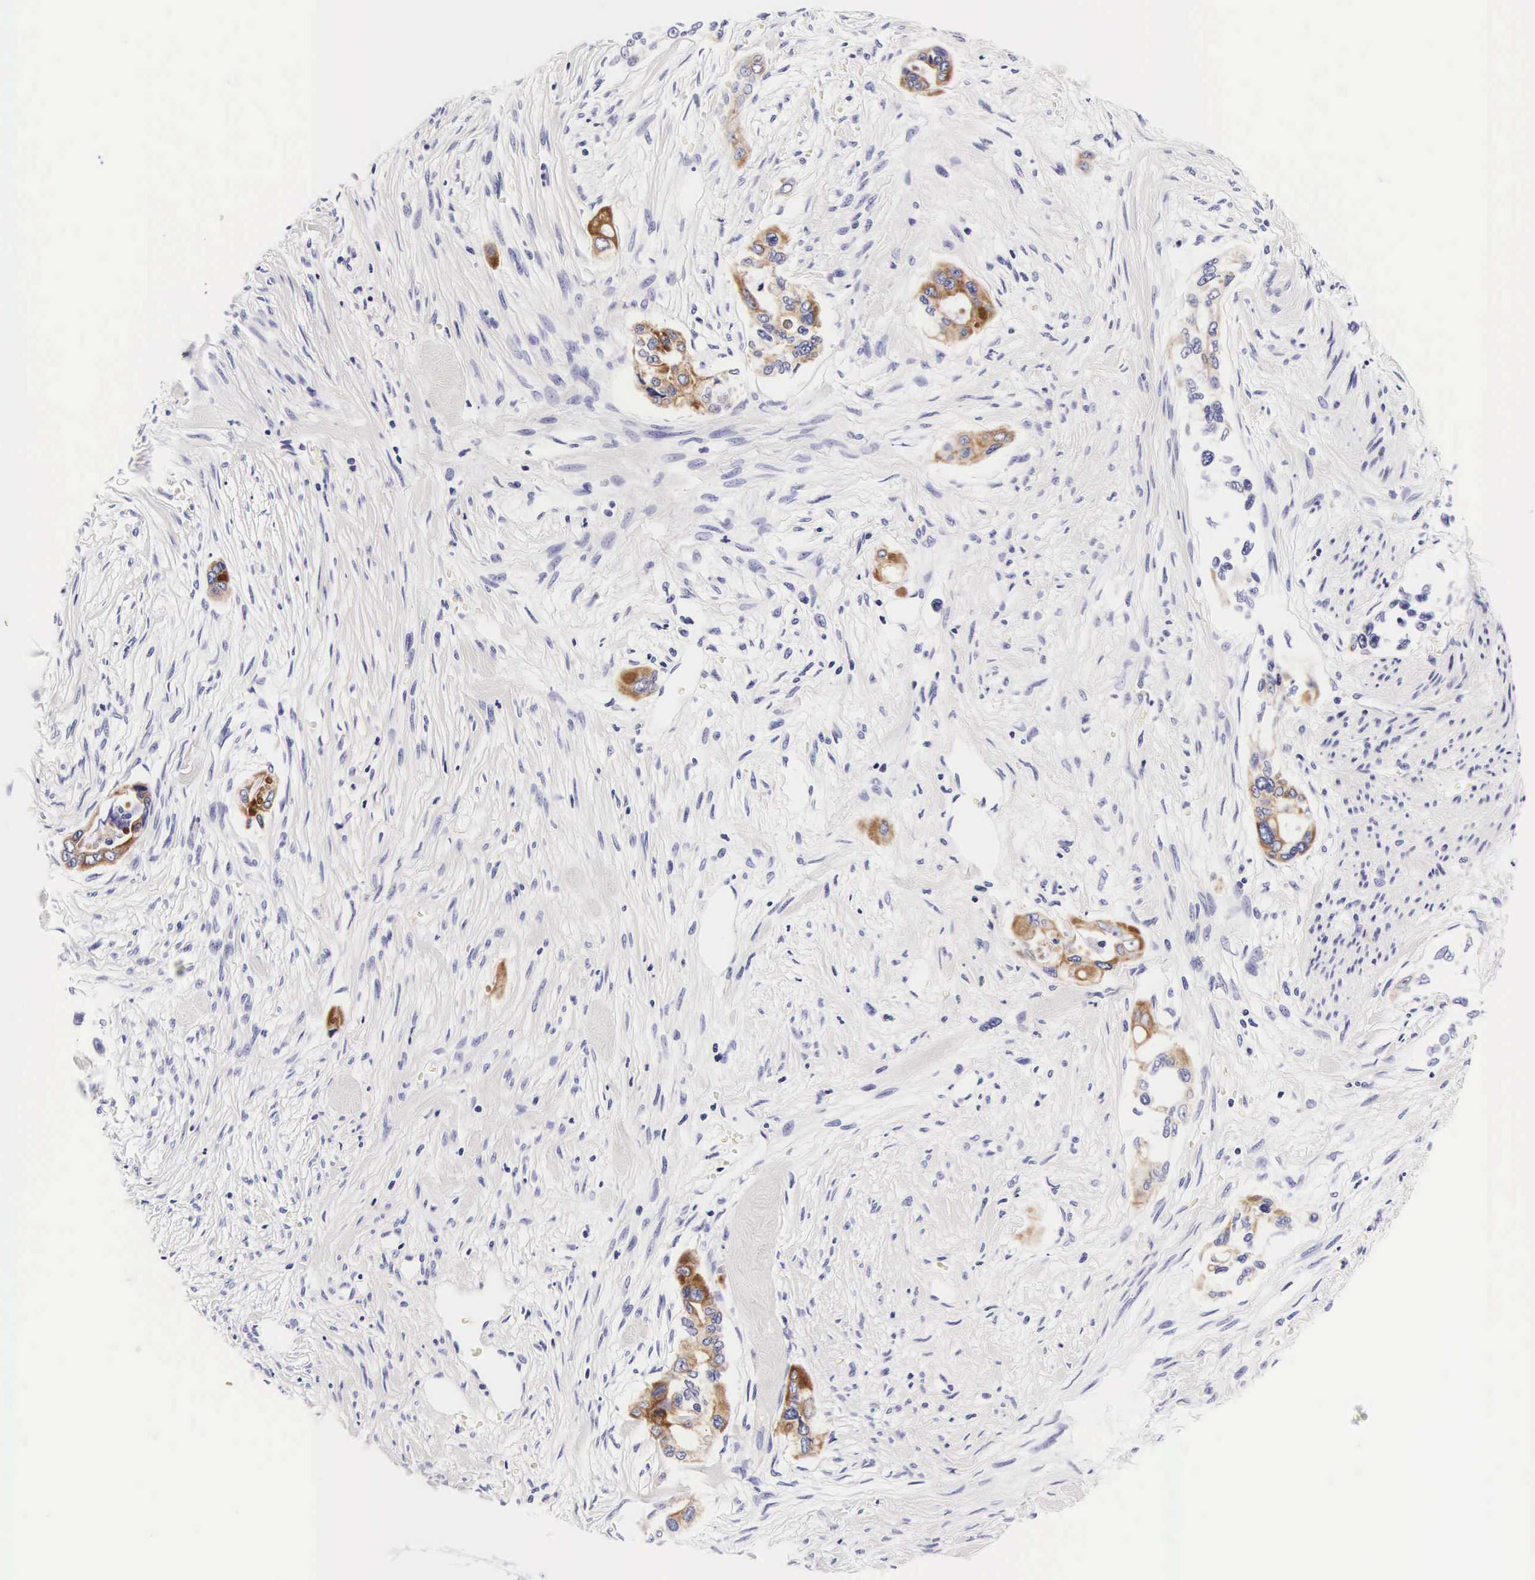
{"staining": {"intensity": "moderate", "quantity": "25%-75%", "location": "cytoplasmic/membranous"}, "tissue": "pancreatic cancer", "cell_type": "Tumor cells", "image_type": "cancer", "snomed": [{"axis": "morphology", "description": "Adenocarcinoma, NOS"}, {"axis": "topography", "description": "Pancreas"}], "caption": "Protein expression analysis of adenocarcinoma (pancreatic) demonstrates moderate cytoplasmic/membranous expression in approximately 25%-75% of tumor cells.", "gene": "UPRT", "patient": {"sex": "male", "age": 77}}